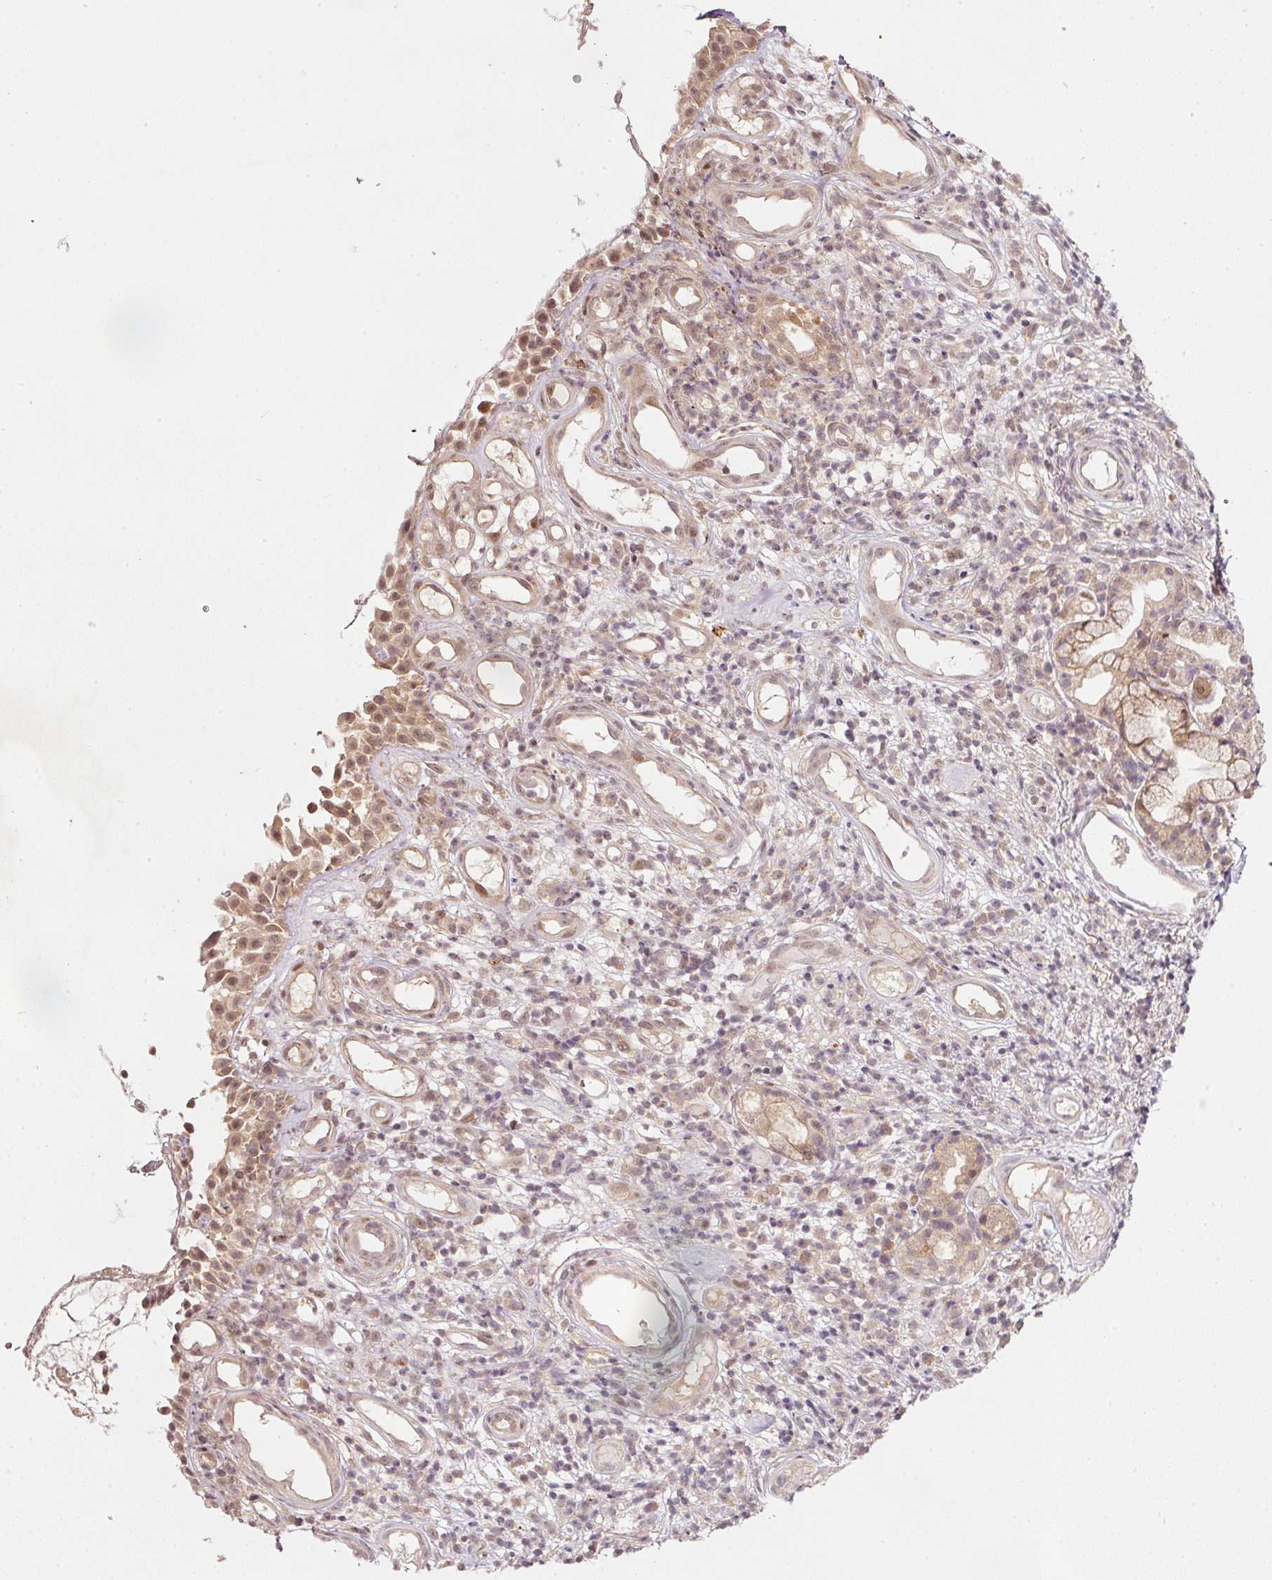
{"staining": {"intensity": "moderate", "quantity": ">75%", "location": "cytoplasmic/membranous,nuclear"}, "tissue": "nasopharynx", "cell_type": "Respiratory epithelial cells", "image_type": "normal", "snomed": [{"axis": "morphology", "description": "Normal tissue, NOS"}, {"axis": "morphology", "description": "Inflammation, NOS"}, {"axis": "topography", "description": "Nasopharynx"}], "caption": "Unremarkable nasopharynx was stained to show a protein in brown. There is medium levels of moderate cytoplasmic/membranous,nuclear expression in approximately >75% of respiratory epithelial cells. (brown staining indicates protein expression, while blue staining denotes nuclei).", "gene": "PCDHB1", "patient": {"sex": "male", "age": 54}}